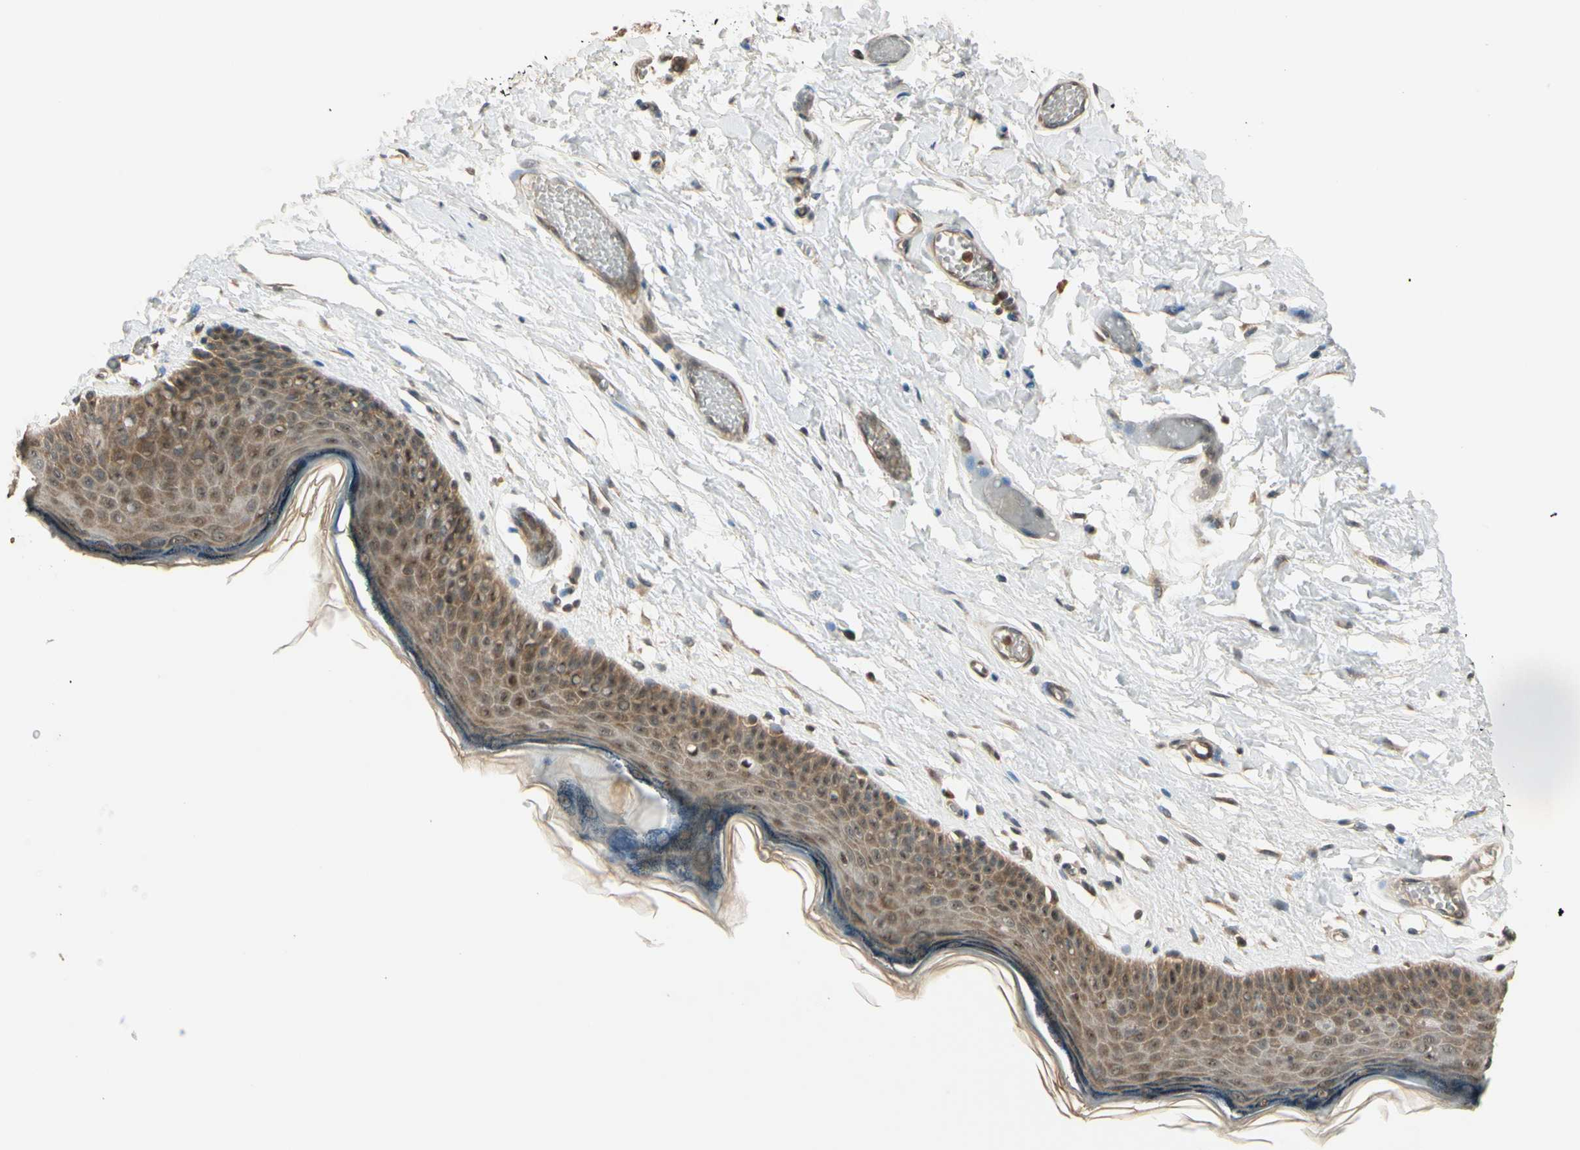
{"staining": {"intensity": "moderate", "quantity": ">75%", "location": "cytoplasmic/membranous,nuclear"}, "tissue": "skin", "cell_type": "Epidermal cells", "image_type": "normal", "snomed": [{"axis": "morphology", "description": "Normal tissue, NOS"}, {"axis": "morphology", "description": "Inflammation, NOS"}, {"axis": "topography", "description": "Vulva"}], "caption": "IHC staining of normal skin, which demonstrates medium levels of moderate cytoplasmic/membranous,nuclear expression in about >75% of epidermal cells indicating moderate cytoplasmic/membranous,nuclear protein staining. The staining was performed using DAB (3,3'-diaminobenzidine) (brown) for protein detection and nuclei were counterstained in hematoxylin (blue).", "gene": "MCPH1", "patient": {"sex": "female", "age": 84}}